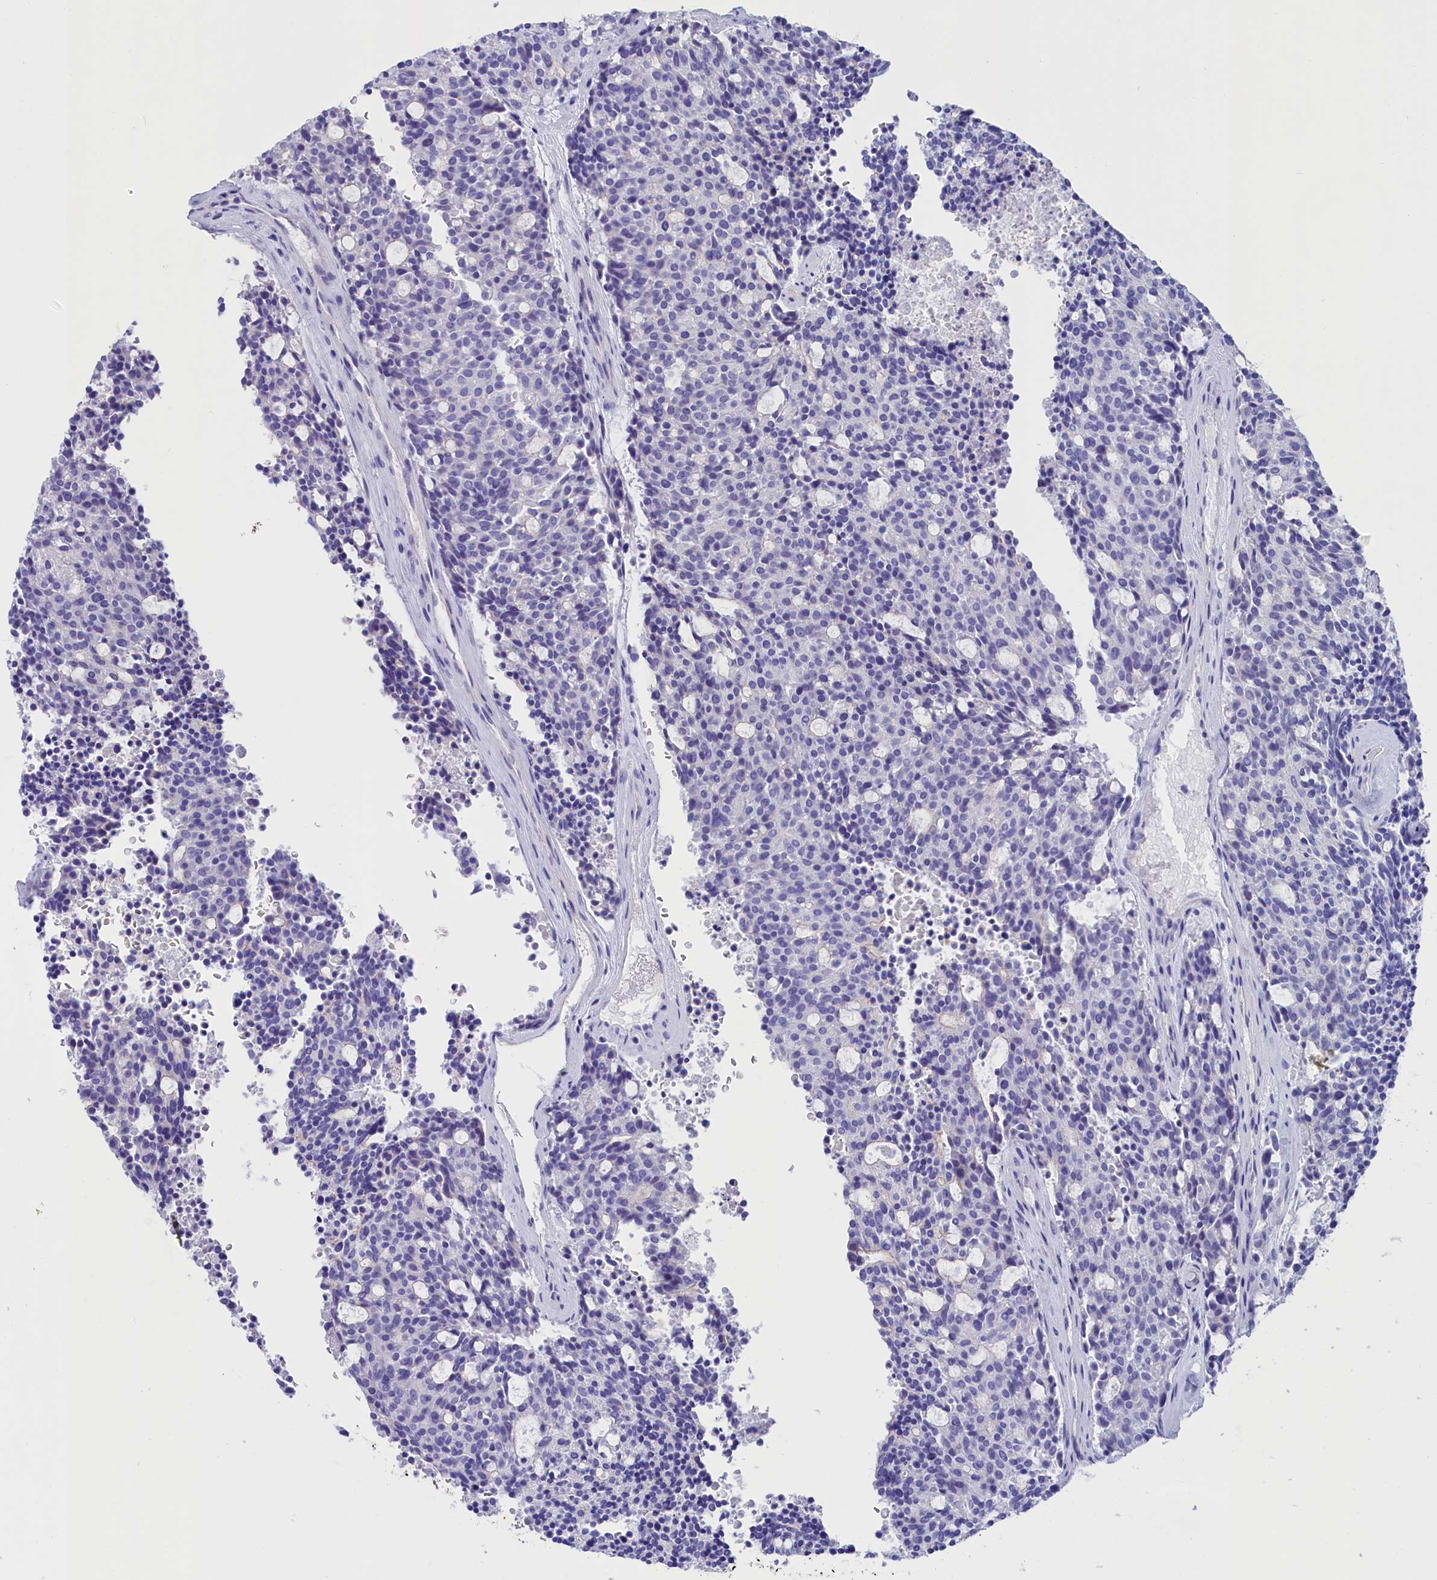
{"staining": {"intensity": "negative", "quantity": "none", "location": "none"}, "tissue": "carcinoid", "cell_type": "Tumor cells", "image_type": "cancer", "snomed": [{"axis": "morphology", "description": "Carcinoid, malignant, NOS"}, {"axis": "topography", "description": "Pancreas"}], "caption": "The IHC micrograph has no significant staining in tumor cells of malignant carcinoid tissue.", "gene": "SULT2A1", "patient": {"sex": "female", "age": 54}}